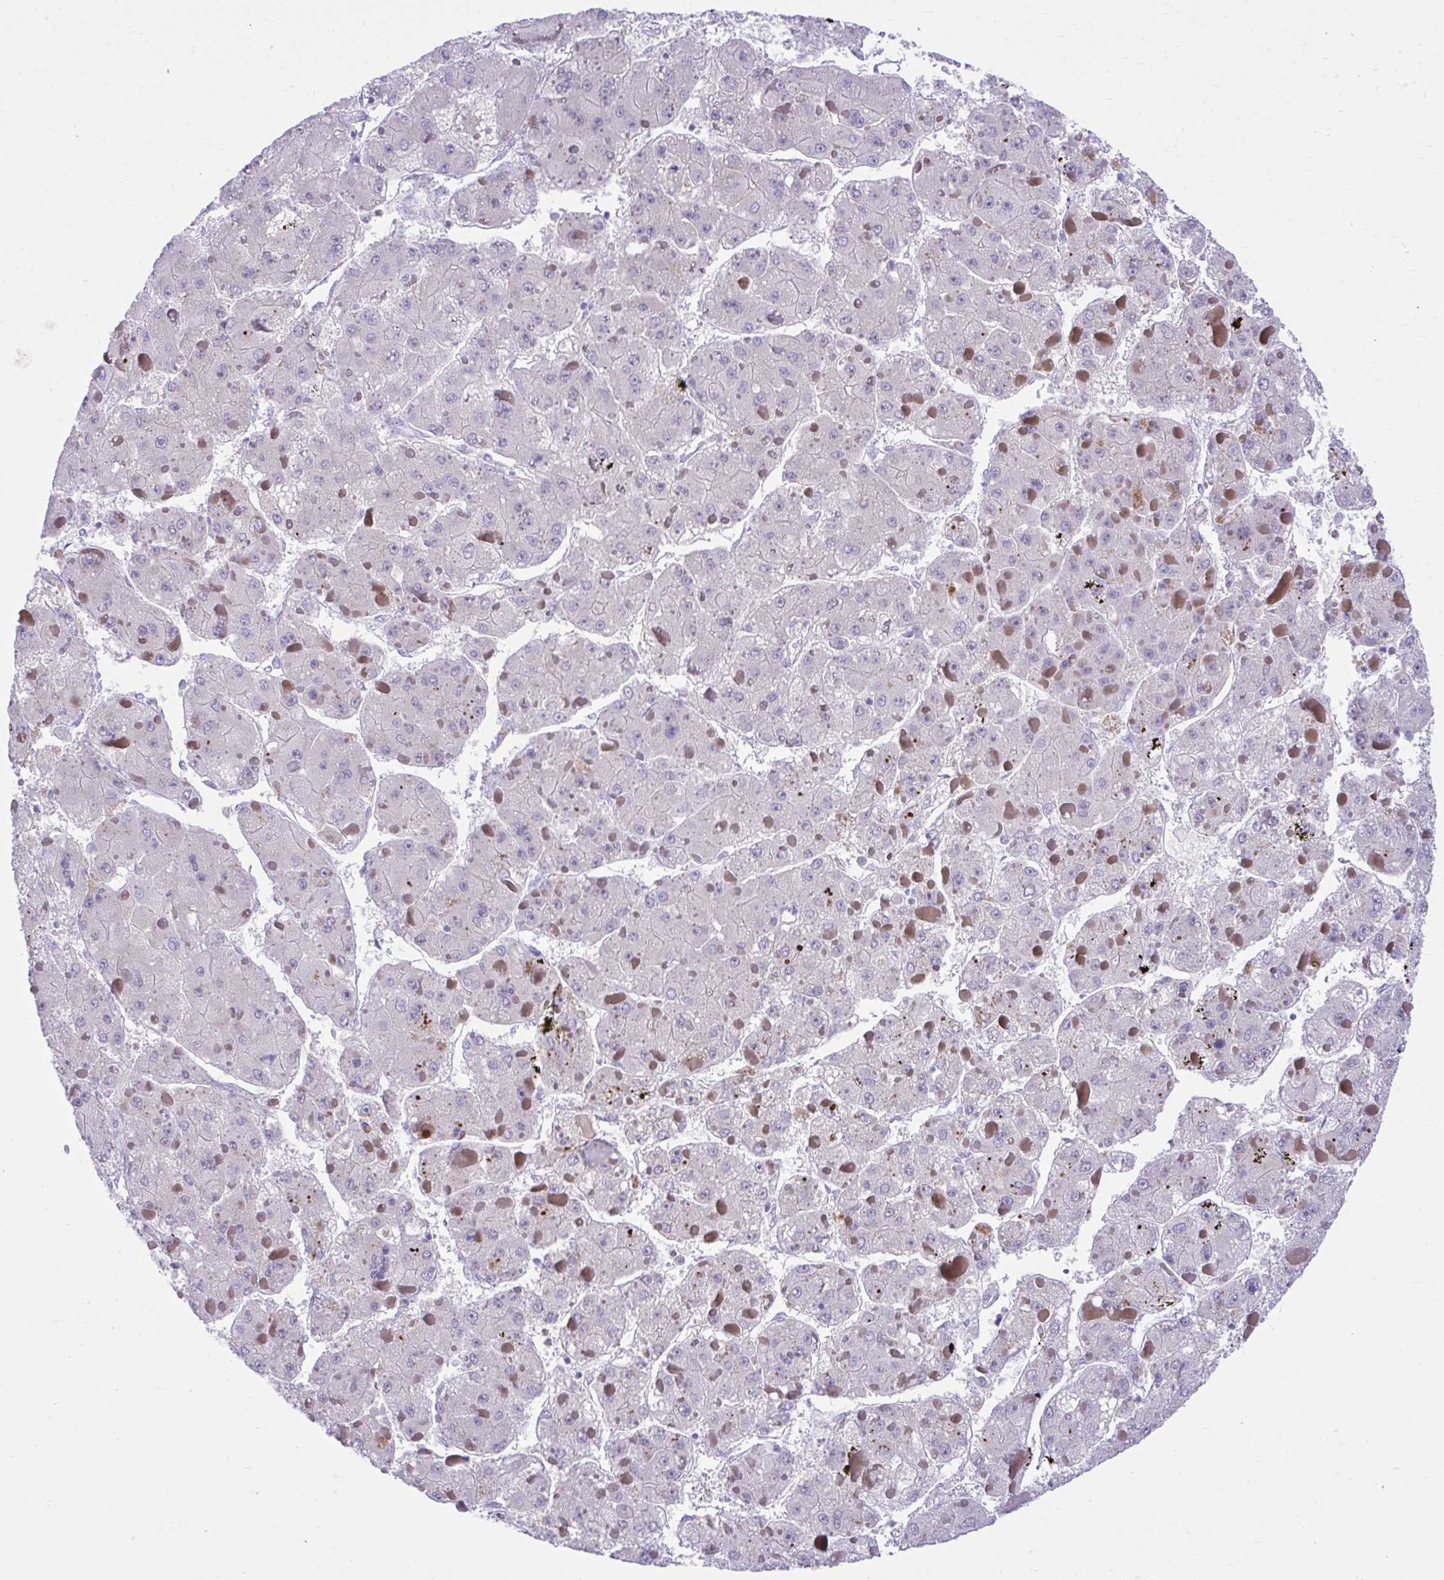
{"staining": {"intensity": "negative", "quantity": "none", "location": "none"}, "tissue": "liver cancer", "cell_type": "Tumor cells", "image_type": "cancer", "snomed": [{"axis": "morphology", "description": "Carcinoma, Hepatocellular, NOS"}, {"axis": "topography", "description": "Liver"}], "caption": "Immunohistochemistry micrograph of neoplastic tissue: human liver cancer (hepatocellular carcinoma) stained with DAB (3,3'-diaminobenzidine) displays no significant protein expression in tumor cells.", "gene": "PLEKHH1", "patient": {"sex": "female", "age": 73}}